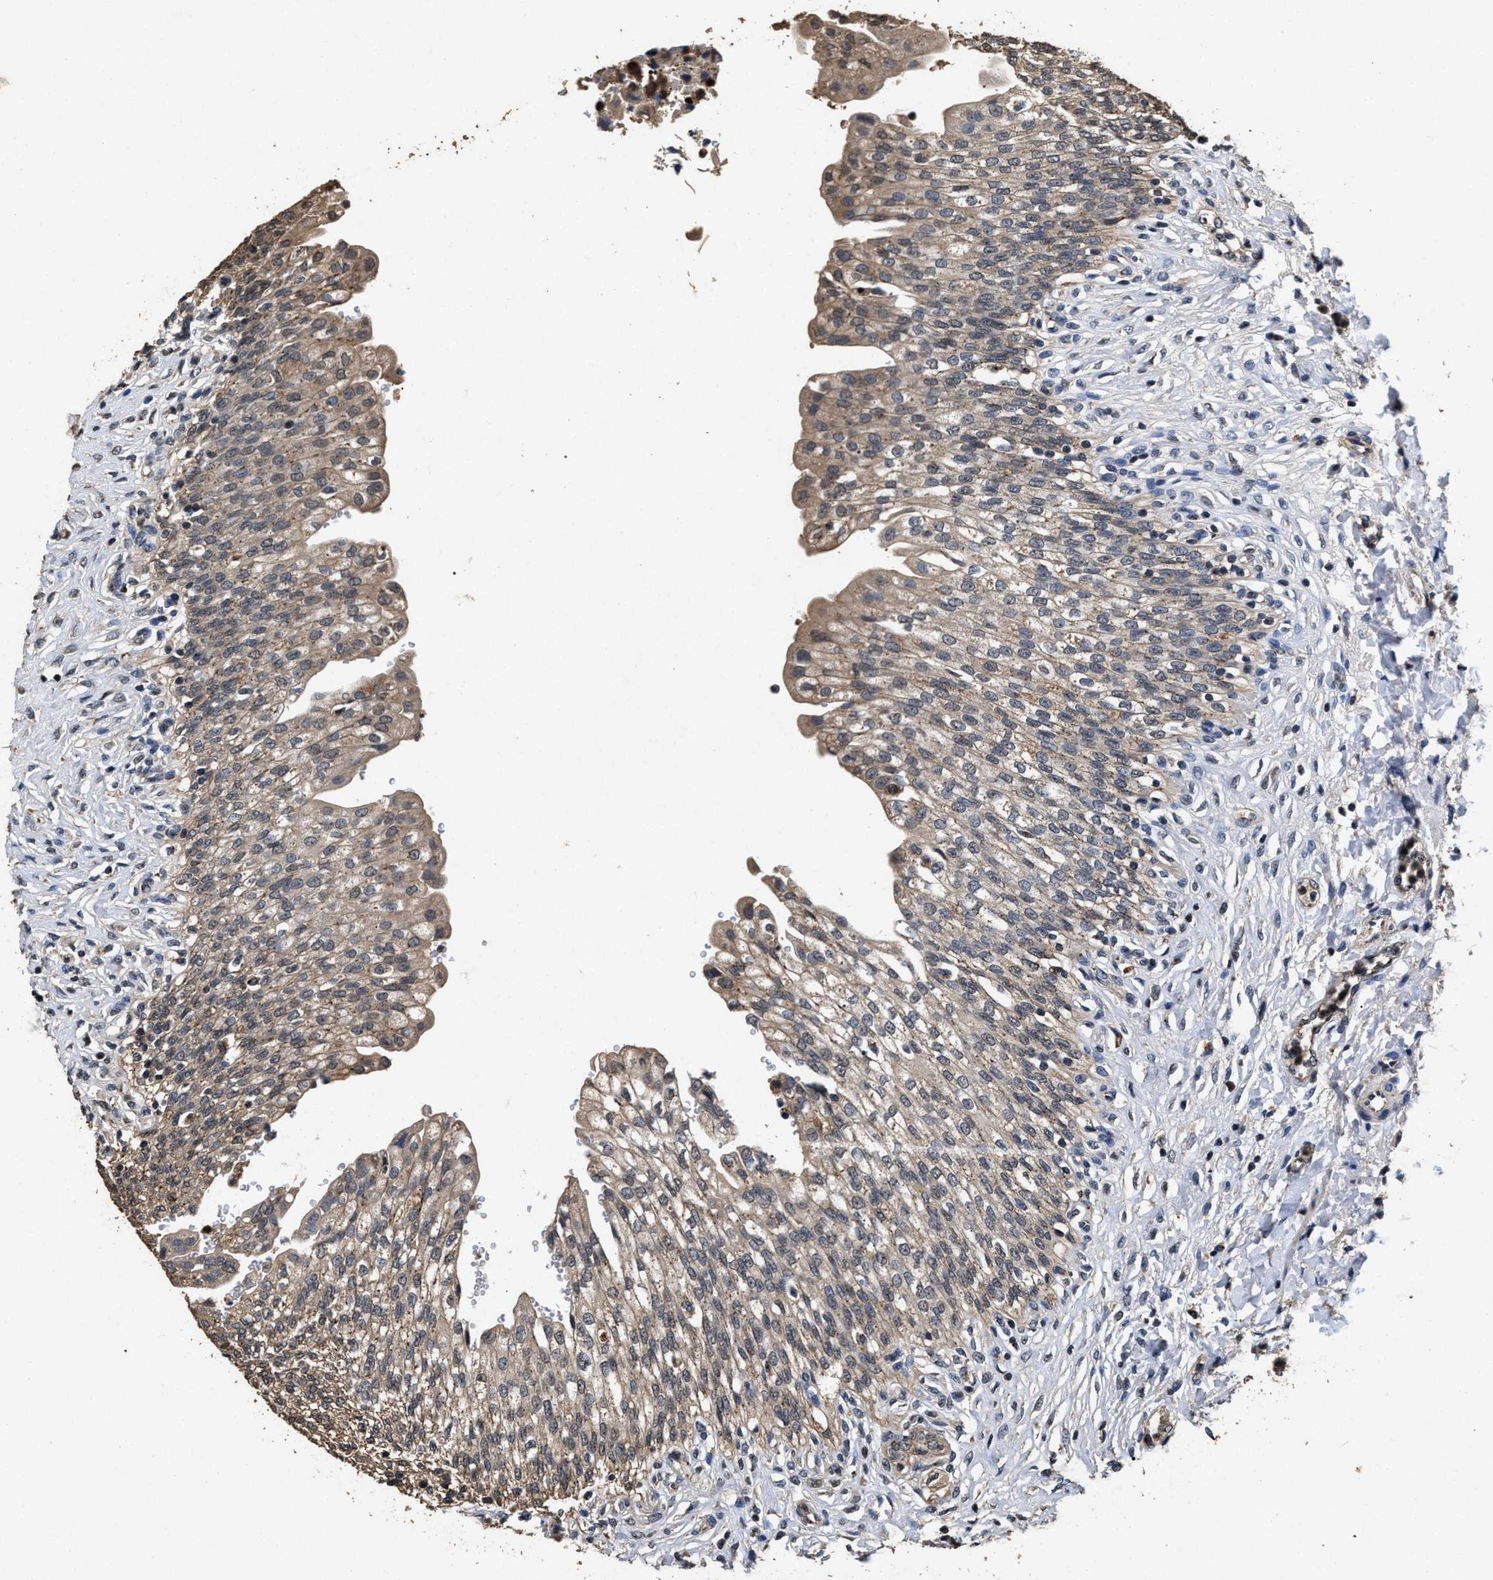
{"staining": {"intensity": "moderate", "quantity": ">75%", "location": "cytoplasmic/membranous"}, "tissue": "urinary bladder", "cell_type": "Urothelial cells", "image_type": "normal", "snomed": [{"axis": "morphology", "description": "Urothelial carcinoma, High grade"}, {"axis": "topography", "description": "Urinary bladder"}], "caption": "Urinary bladder stained with immunohistochemistry (IHC) shows moderate cytoplasmic/membranous staining in approximately >75% of urothelial cells. The protein is shown in brown color, while the nuclei are stained blue.", "gene": "TPST2", "patient": {"sex": "male", "age": 46}}